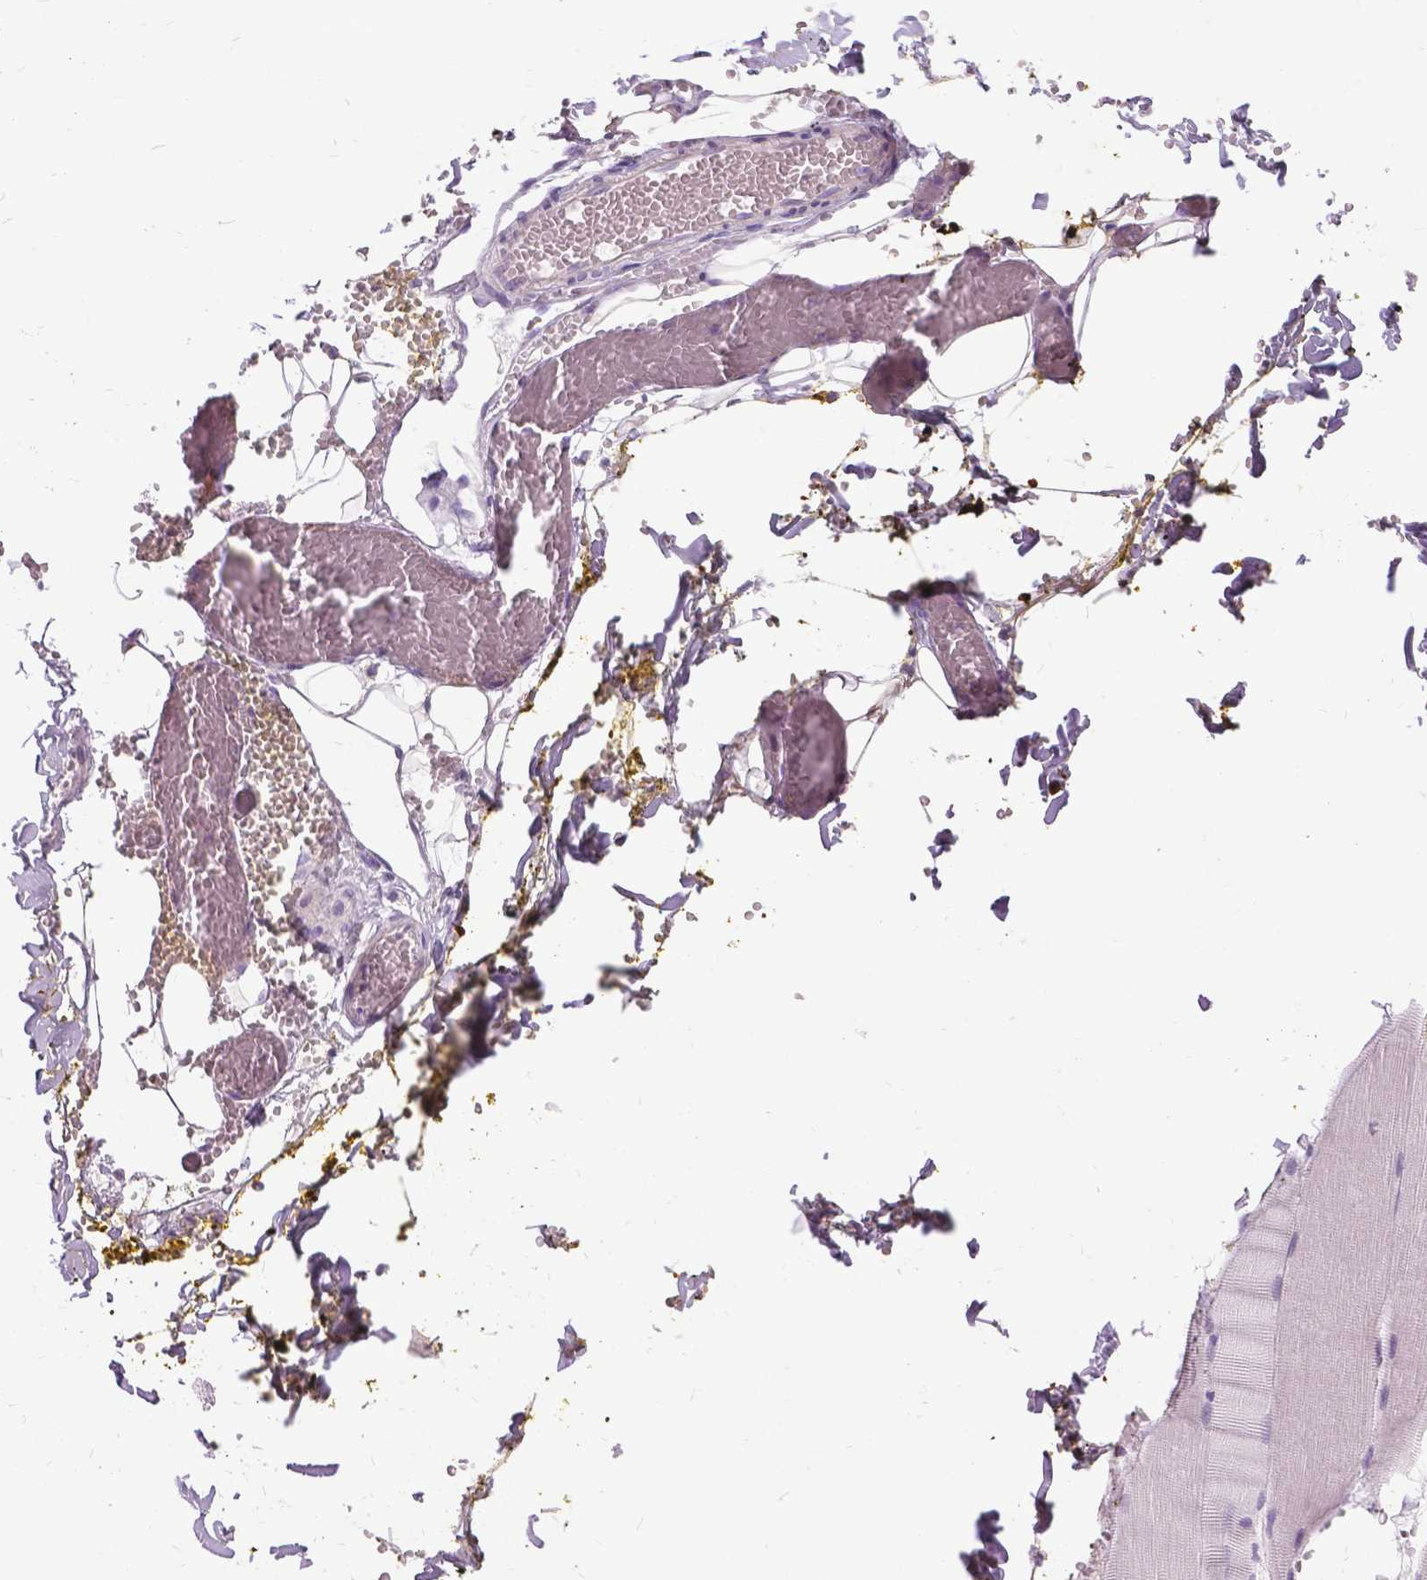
{"staining": {"intensity": "negative", "quantity": "none", "location": "none"}, "tissue": "skeletal muscle", "cell_type": "Myocytes", "image_type": "normal", "snomed": [{"axis": "morphology", "description": "Normal tissue, NOS"}, {"axis": "topography", "description": "Skeletal muscle"}], "caption": "A high-resolution image shows immunohistochemistry (IHC) staining of benign skeletal muscle, which displays no significant positivity in myocytes.", "gene": "JAK3", "patient": {"sex": "male", "age": 56}}